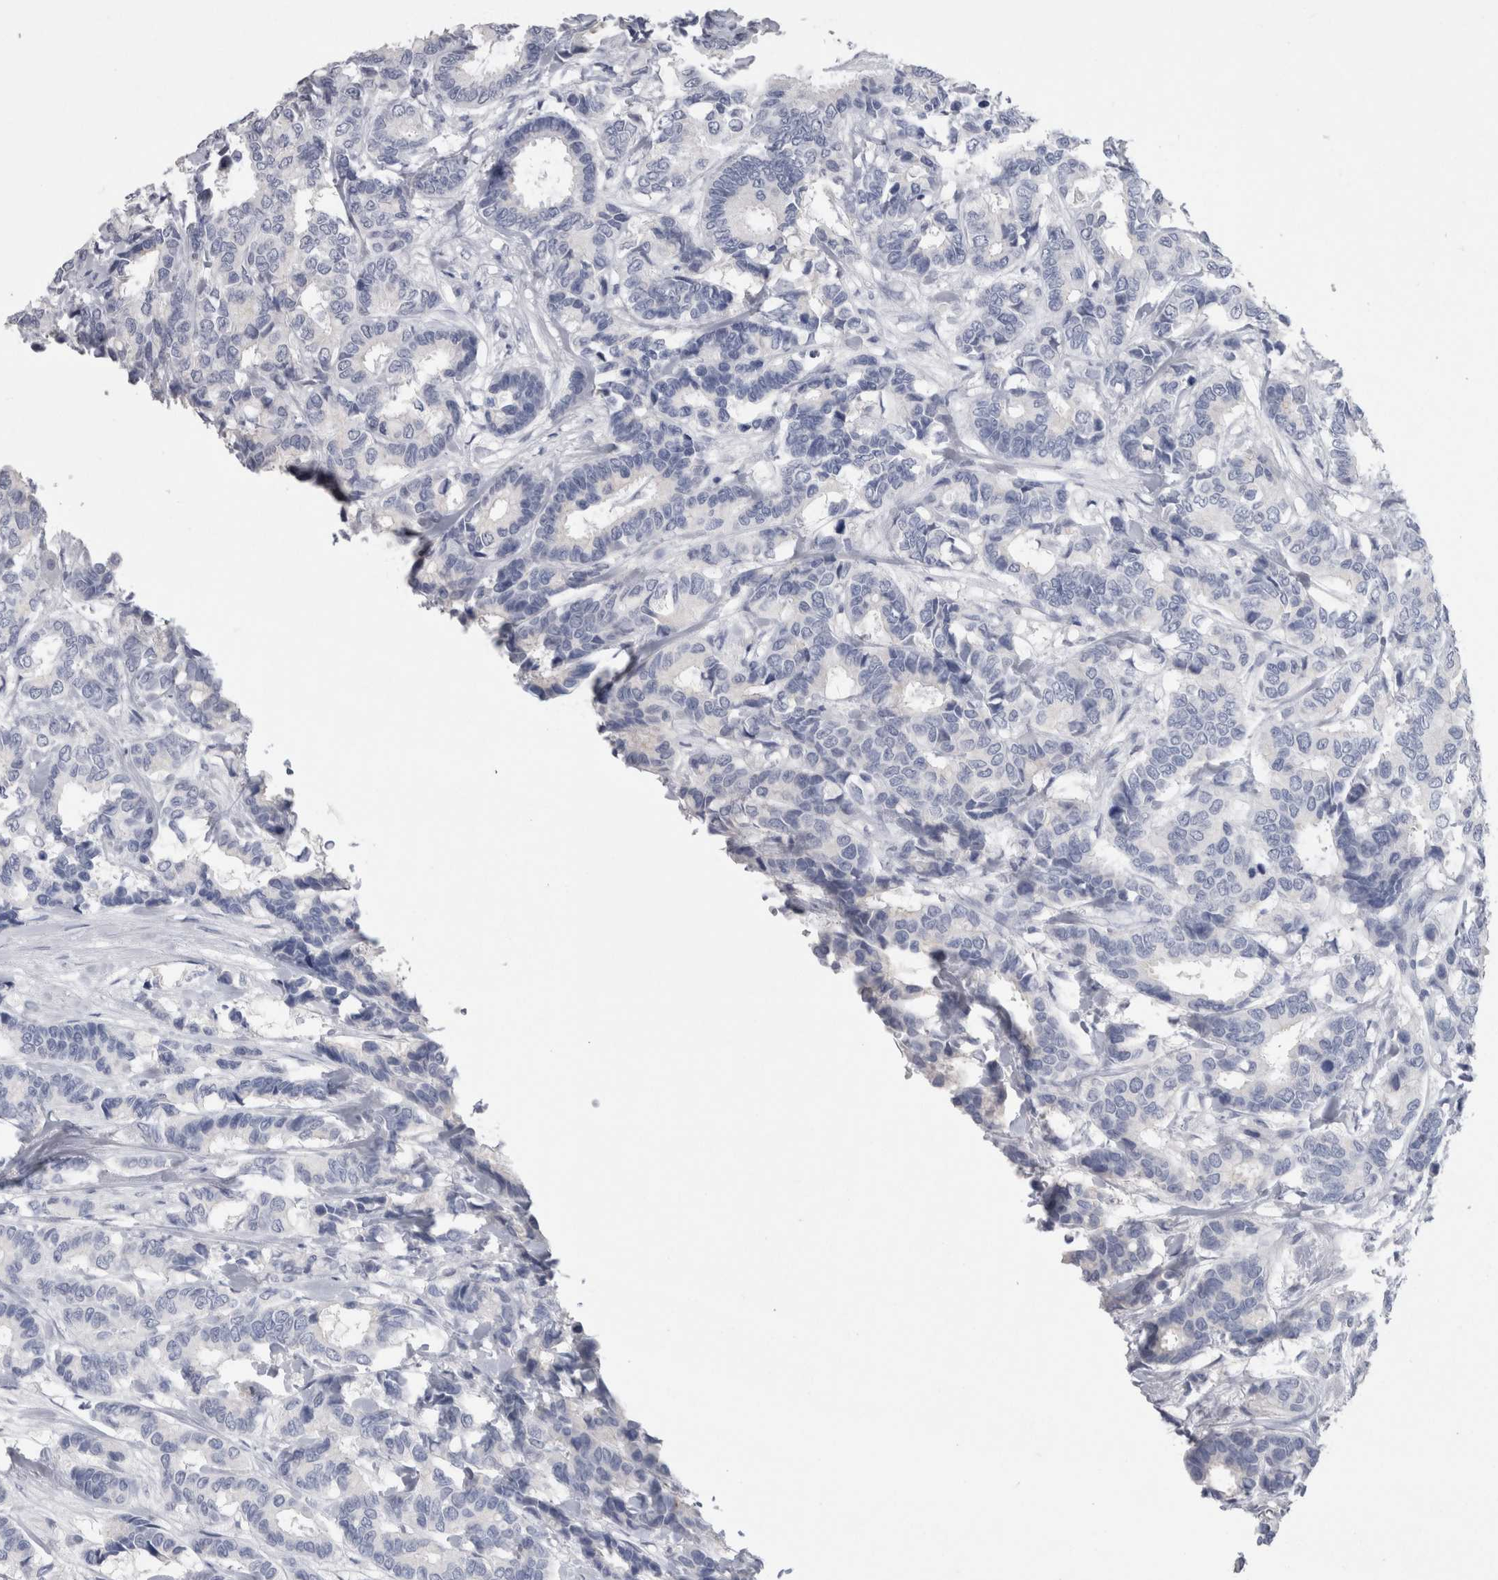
{"staining": {"intensity": "negative", "quantity": "none", "location": "none"}, "tissue": "breast cancer", "cell_type": "Tumor cells", "image_type": "cancer", "snomed": [{"axis": "morphology", "description": "Duct carcinoma"}, {"axis": "topography", "description": "Breast"}], "caption": "This is an IHC photomicrograph of human breast invasive ductal carcinoma. There is no positivity in tumor cells.", "gene": "CA8", "patient": {"sex": "female", "age": 87}}